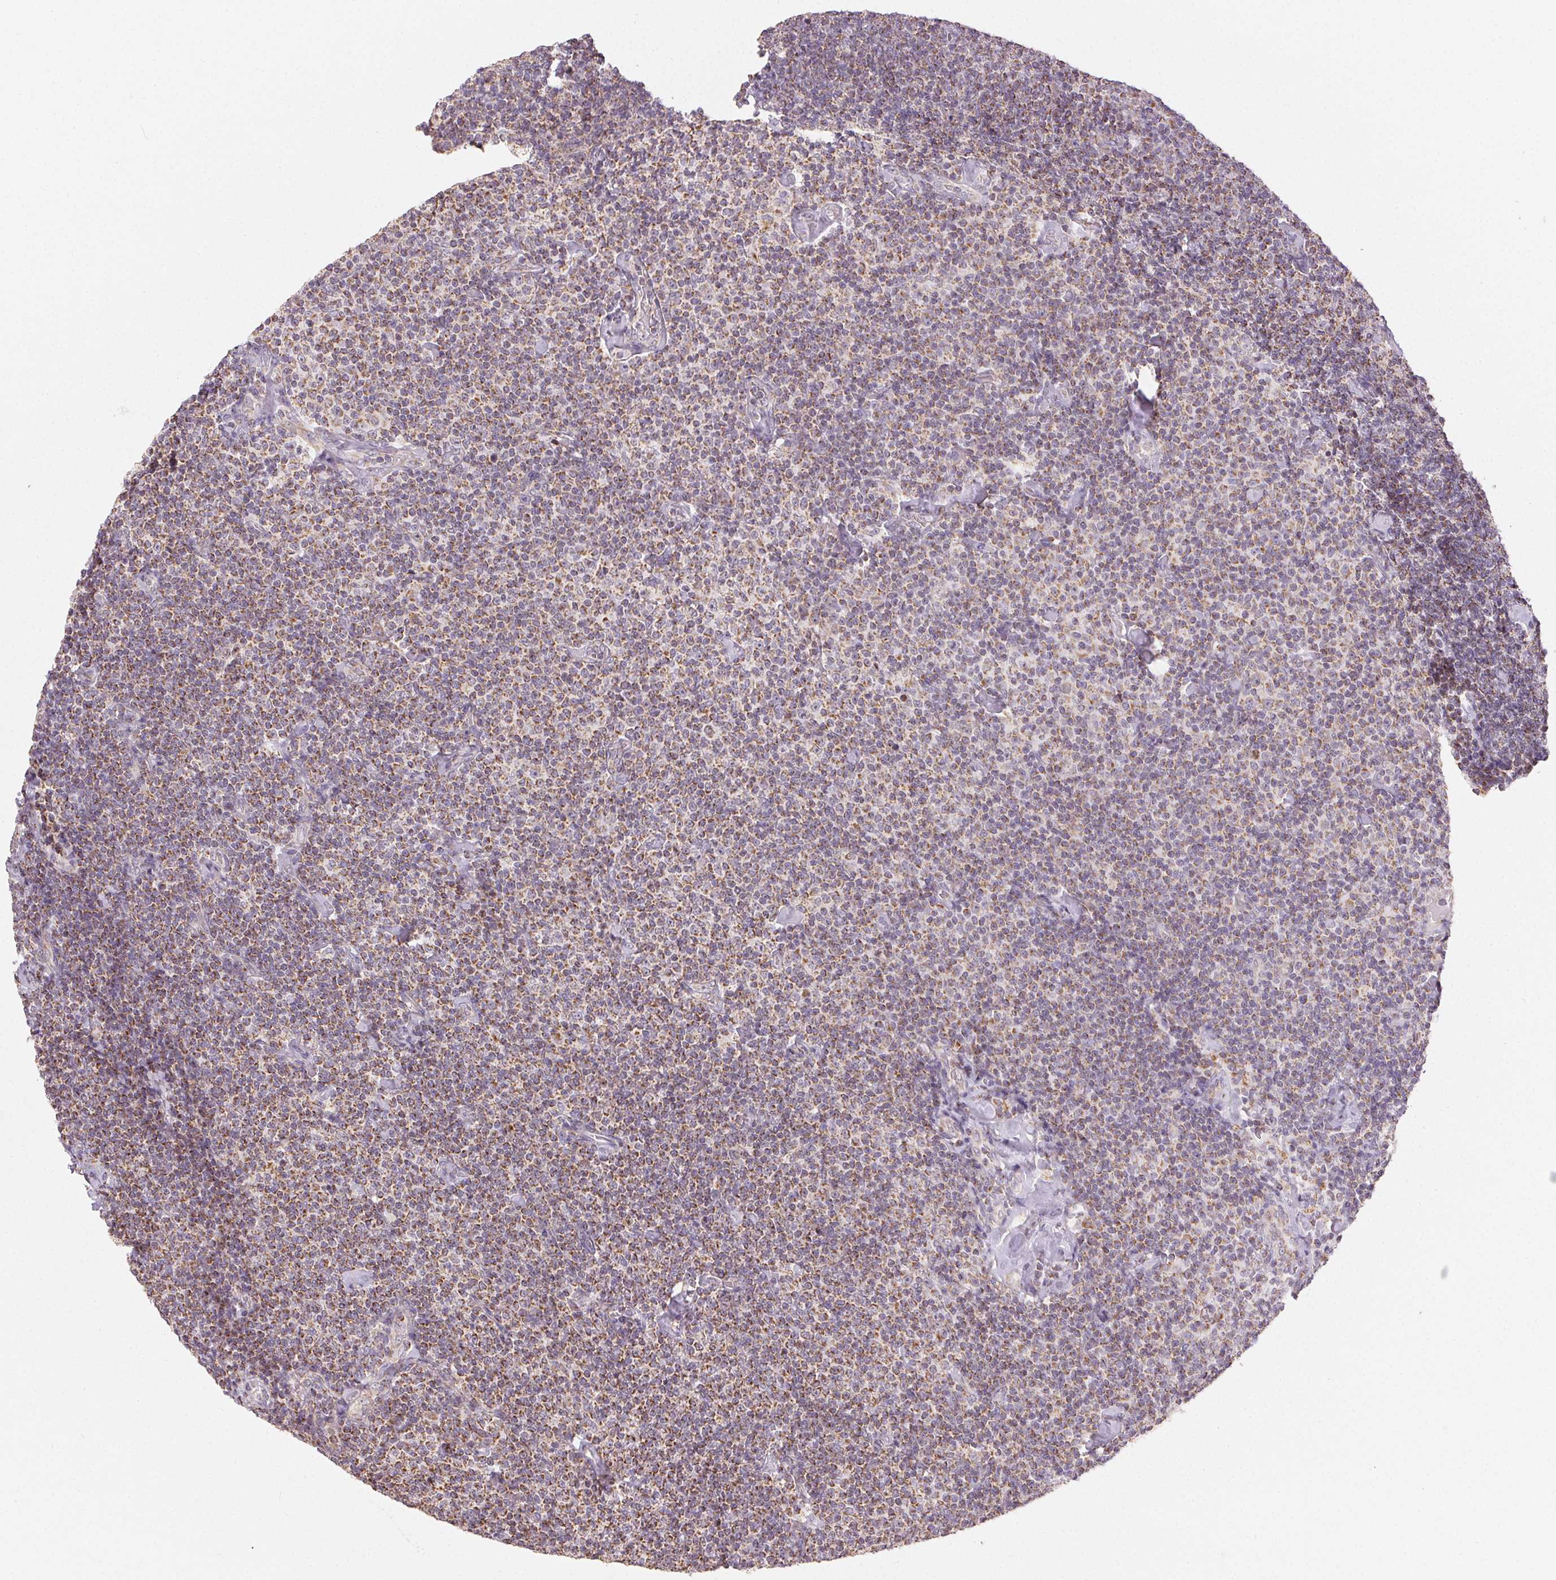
{"staining": {"intensity": "moderate", "quantity": ">75%", "location": "cytoplasmic/membranous"}, "tissue": "lymphoma", "cell_type": "Tumor cells", "image_type": "cancer", "snomed": [{"axis": "morphology", "description": "Malignant lymphoma, non-Hodgkin's type, Low grade"}, {"axis": "topography", "description": "Lymph node"}], "caption": "Immunohistochemistry photomicrograph of neoplastic tissue: low-grade malignant lymphoma, non-Hodgkin's type stained using immunohistochemistry (IHC) reveals medium levels of moderate protein expression localized specifically in the cytoplasmic/membranous of tumor cells, appearing as a cytoplasmic/membranous brown color.", "gene": "CLASP1", "patient": {"sex": "male", "age": 81}}